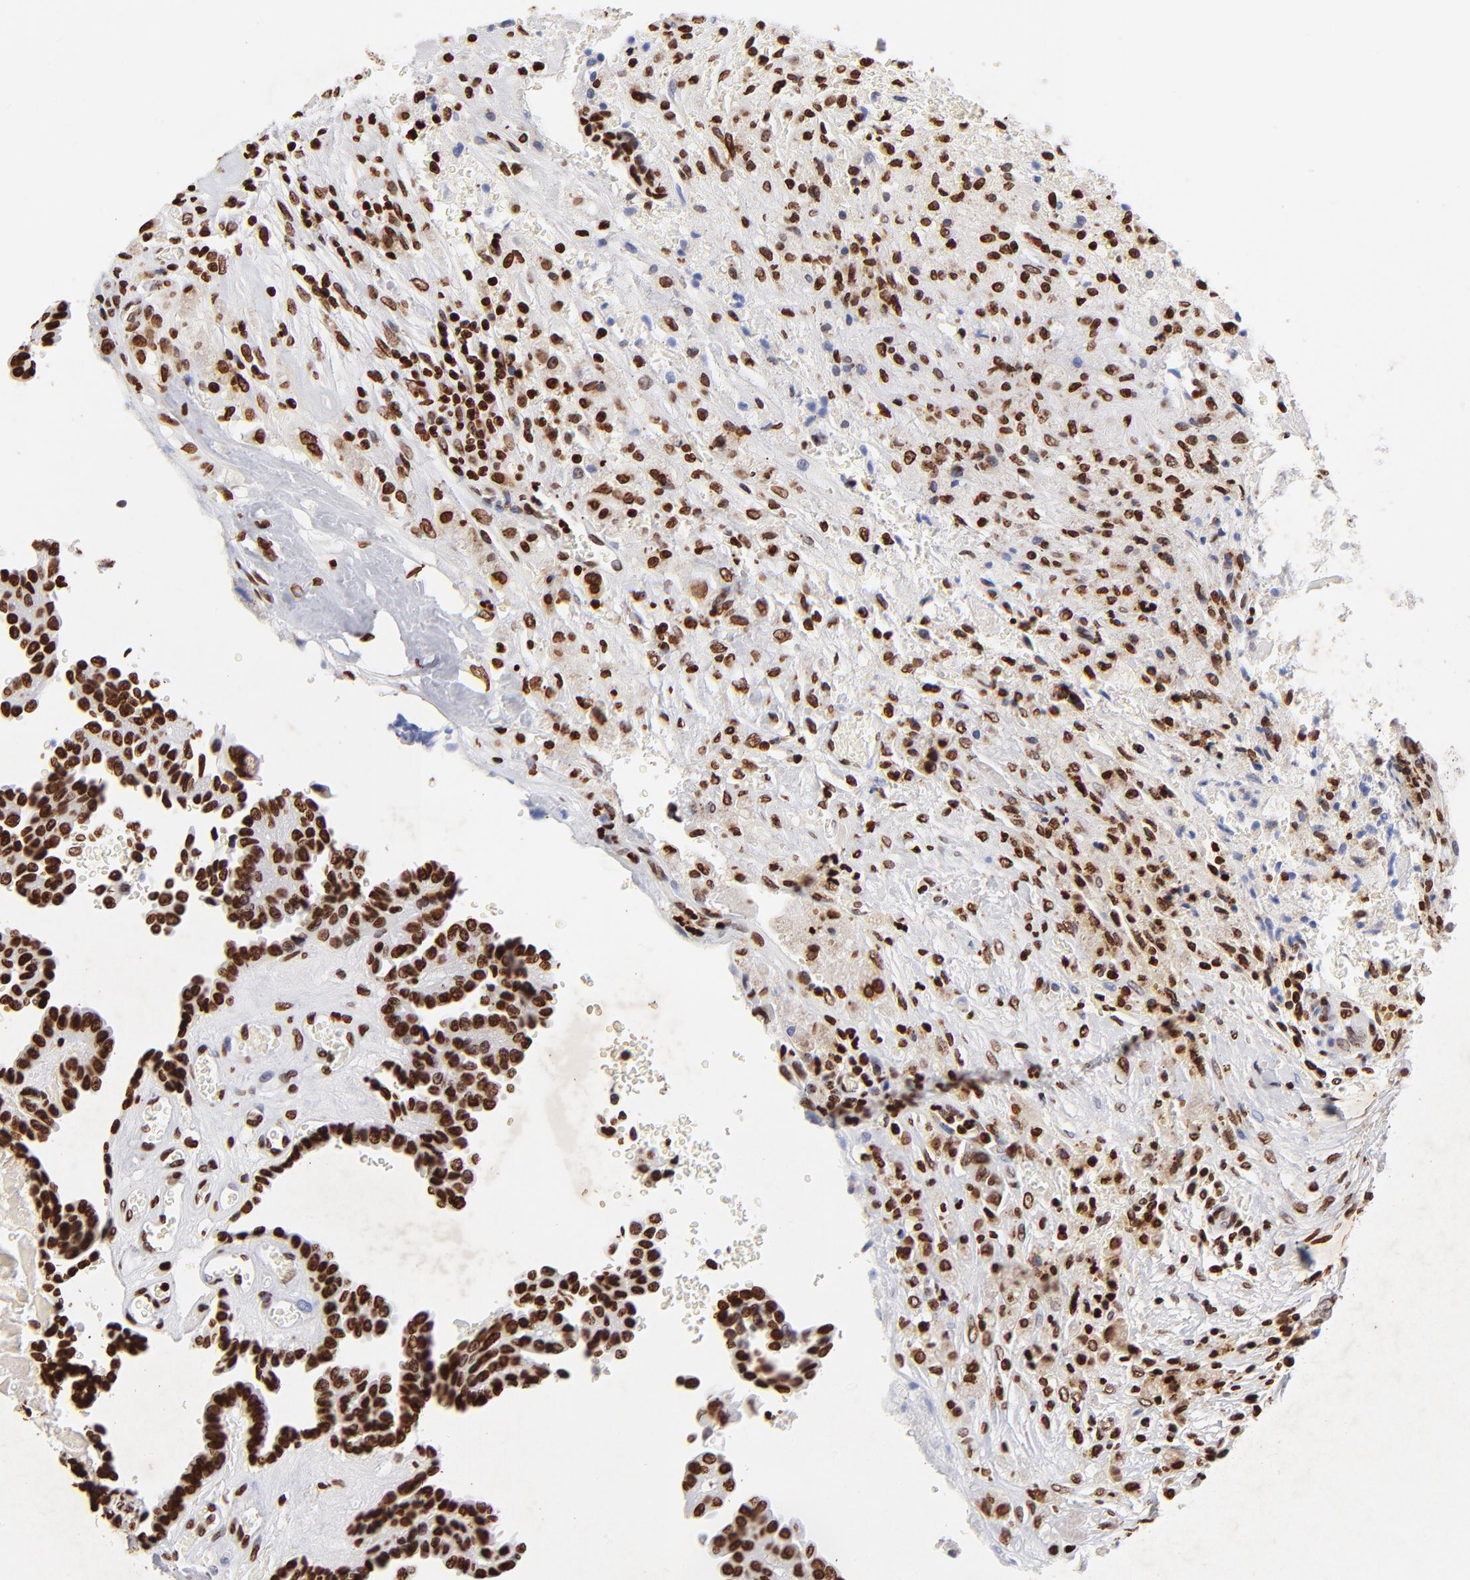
{"staining": {"intensity": "strong", "quantity": ">75%", "location": "nuclear"}, "tissue": "thyroid cancer", "cell_type": "Tumor cells", "image_type": "cancer", "snomed": [{"axis": "morphology", "description": "Papillary adenocarcinoma, NOS"}, {"axis": "topography", "description": "Thyroid gland"}], "caption": "Strong nuclear expression is identified in approximately >75% of tumor cells in thyroid cancer.", "gene": "FBH1", "patient": {"sex": "male", "age": 87}}